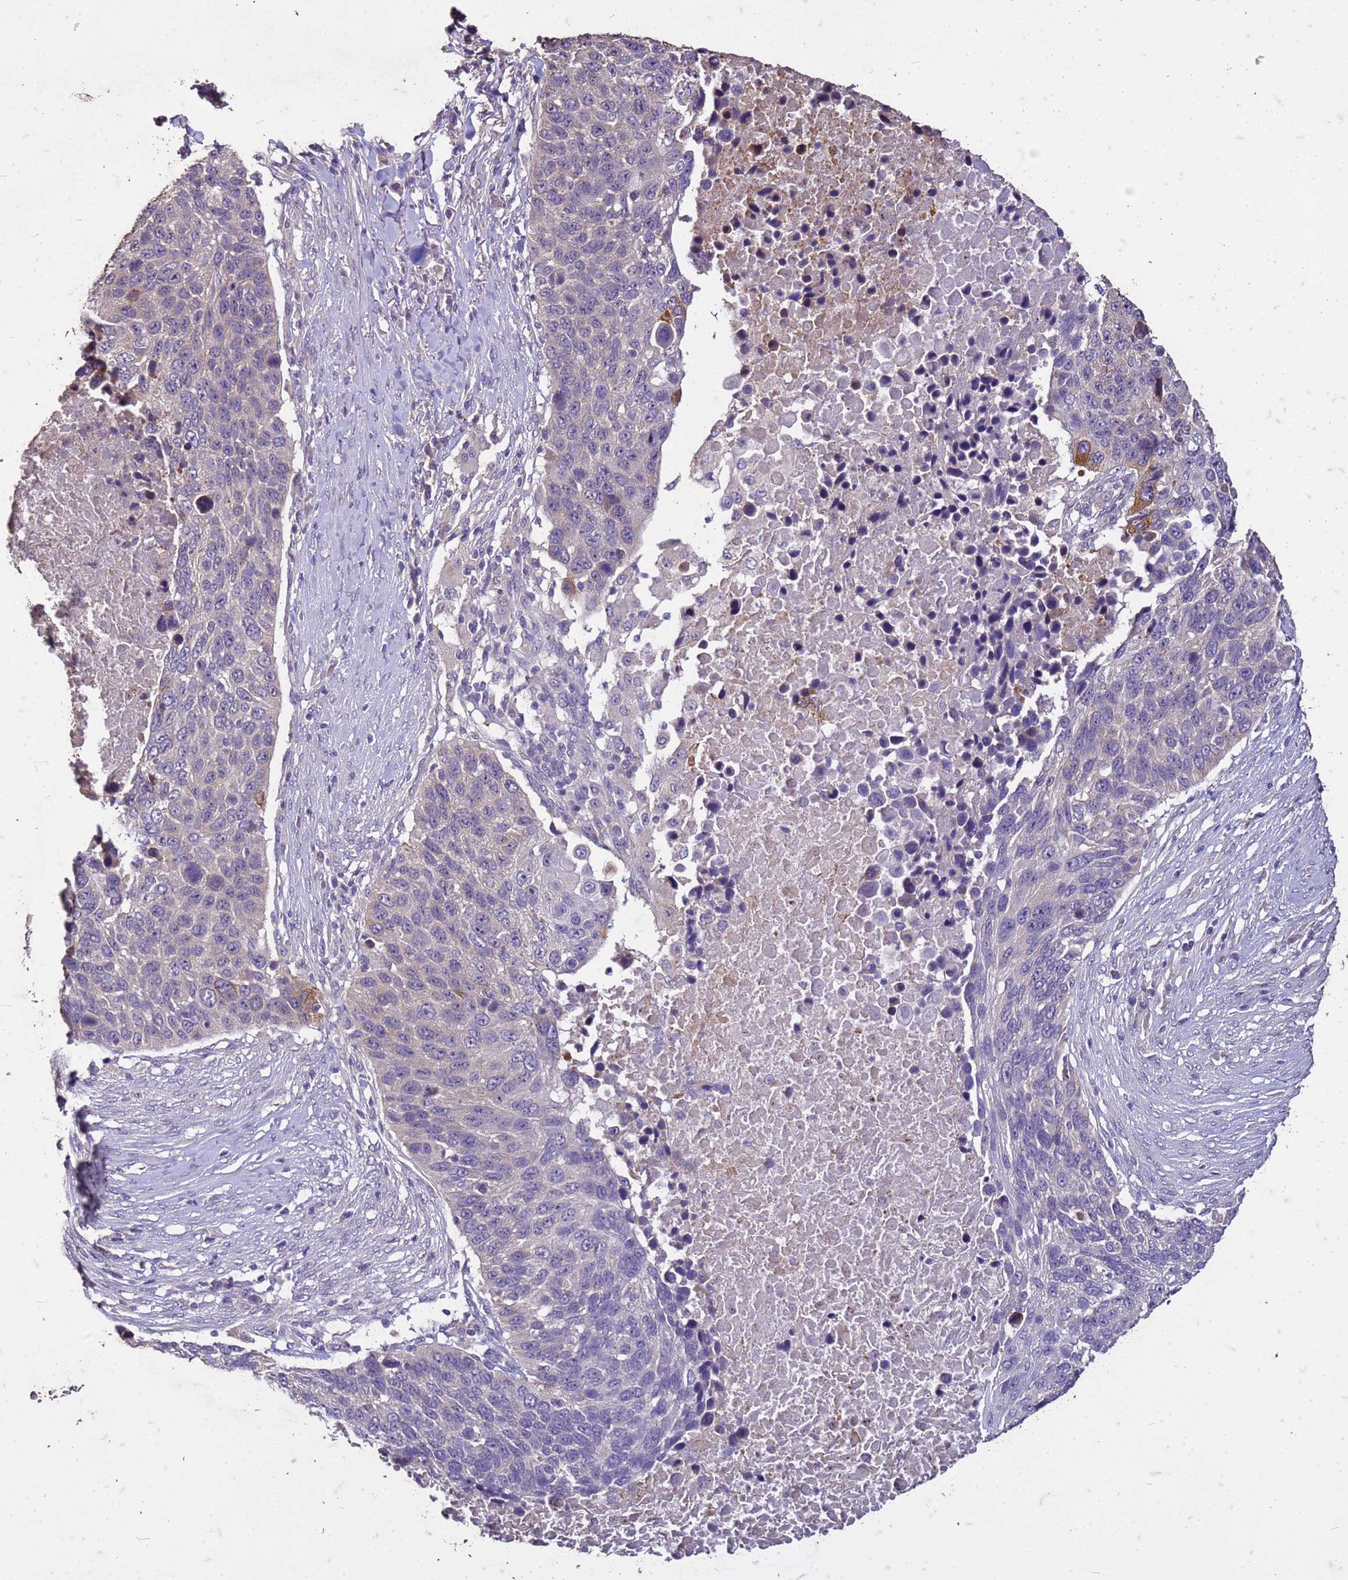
{"staining": {"intensity": "negative", "quantity": "none", "location": "none"}, "tissue": "lung cancer", "cell_type": "Tumor cells", "image_type": "cancer", "snomed": [{"axis": "morphology", "description": "Normal tissue, NOS"}, {"axis": "morphology", "description": "Squamous cell carcinoma, NOS"}, {"axis": "topography", "description": "Lymph node"}, {"axis": "topography", "description": "Lung"}], "caption": "Lung squamous cell carcinoma was stained to show a protein in brown. There is no significant staining in tumor cells.", "gene": "FAM184B", "patient": {"sex": "male", "age": 66}}